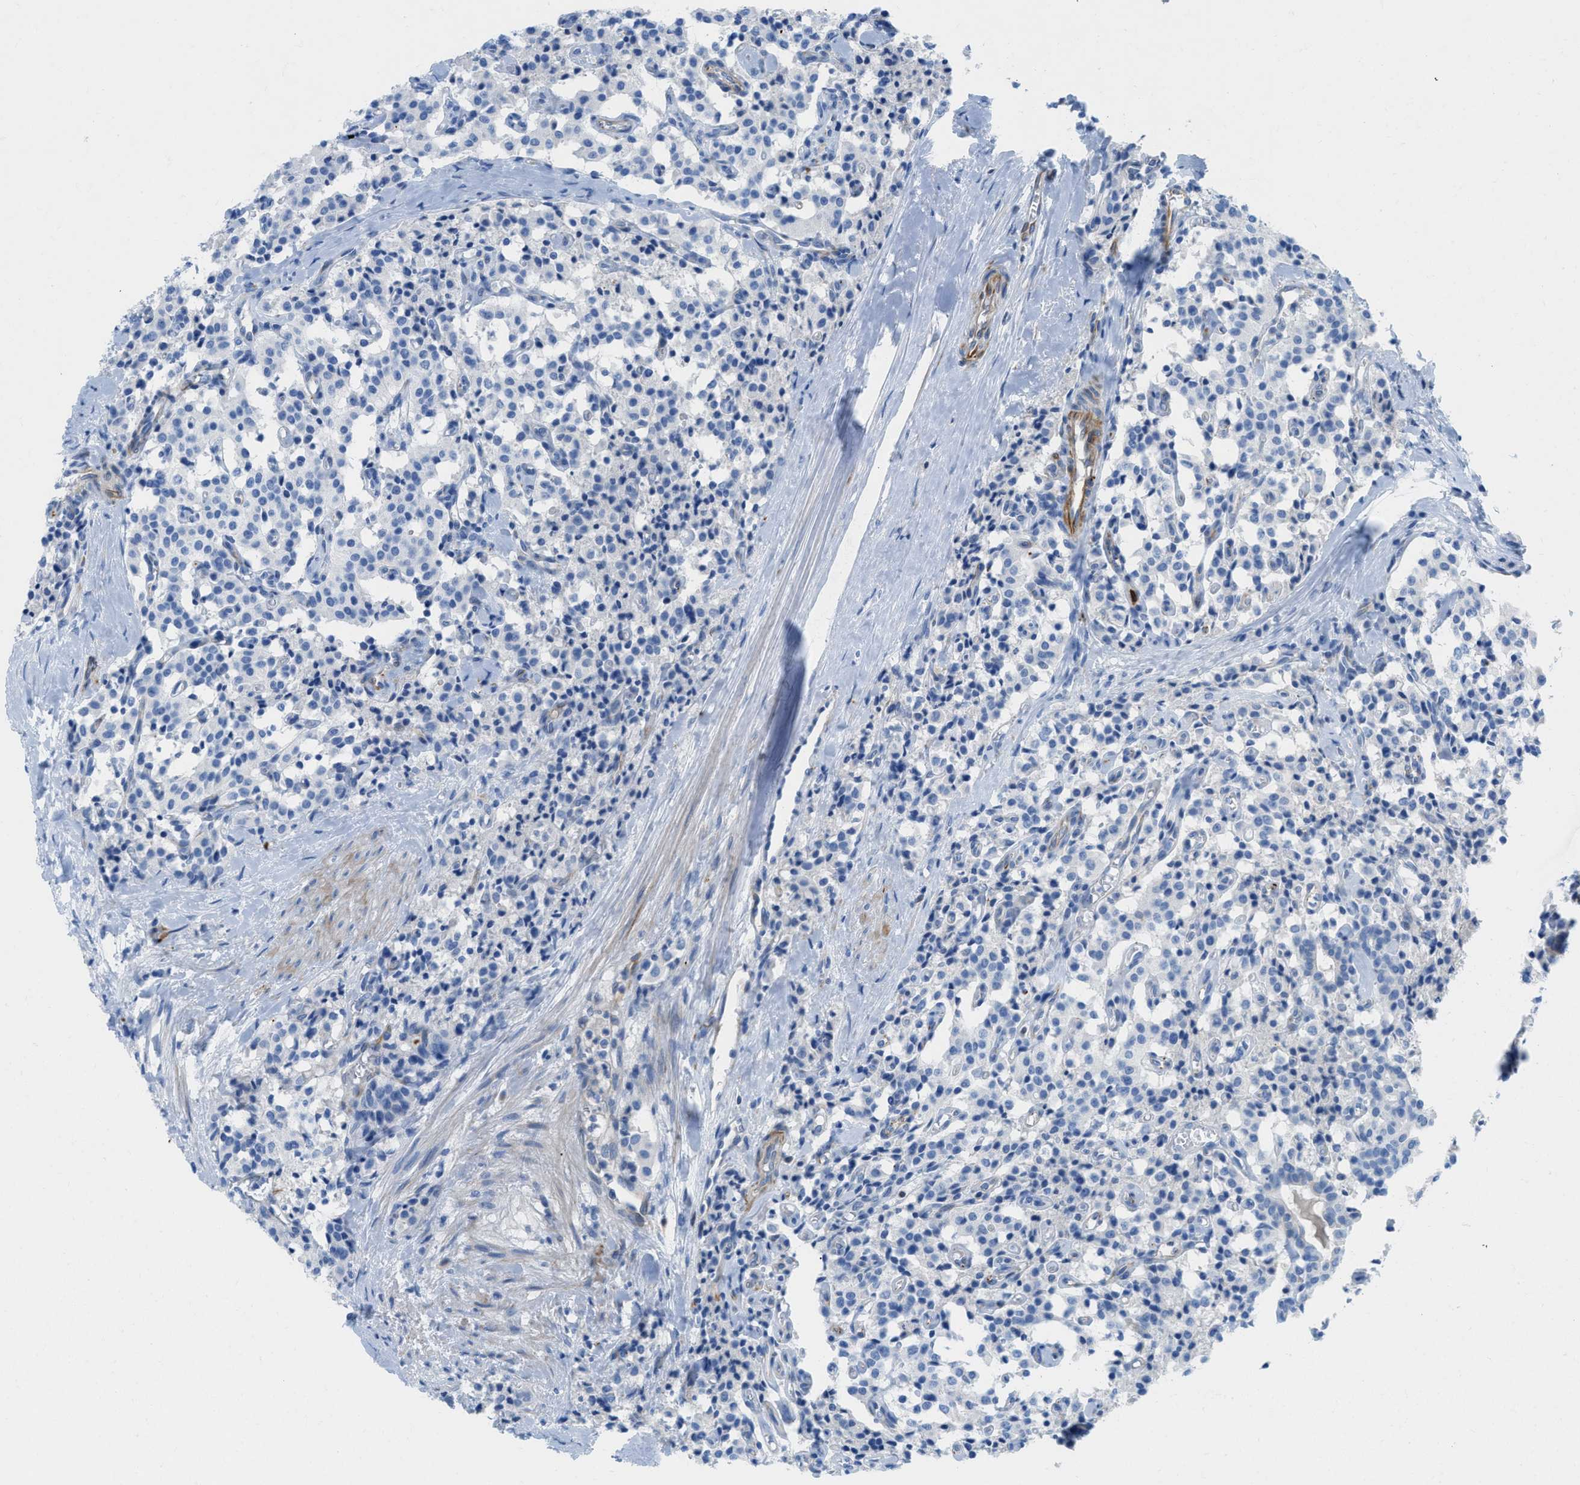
{"staining": {"intensity": "negative", "quantity": "none", "location": "none"}, "tissue": "carcinoid", "cell_type": "Tumor cells", "image_type": "cancer", "snomed": [{"axis": "morphology", "description": "Carcinoid, malignant, NOS"}, {"axis": "topography", "description": "Lung"}], "caption": "This is an immunohistochemistry histopathology image of carcinoid. There is no expression in tumor cells.", "gene": "XCR1", "patient": {"sex": "male", "age": 30}}